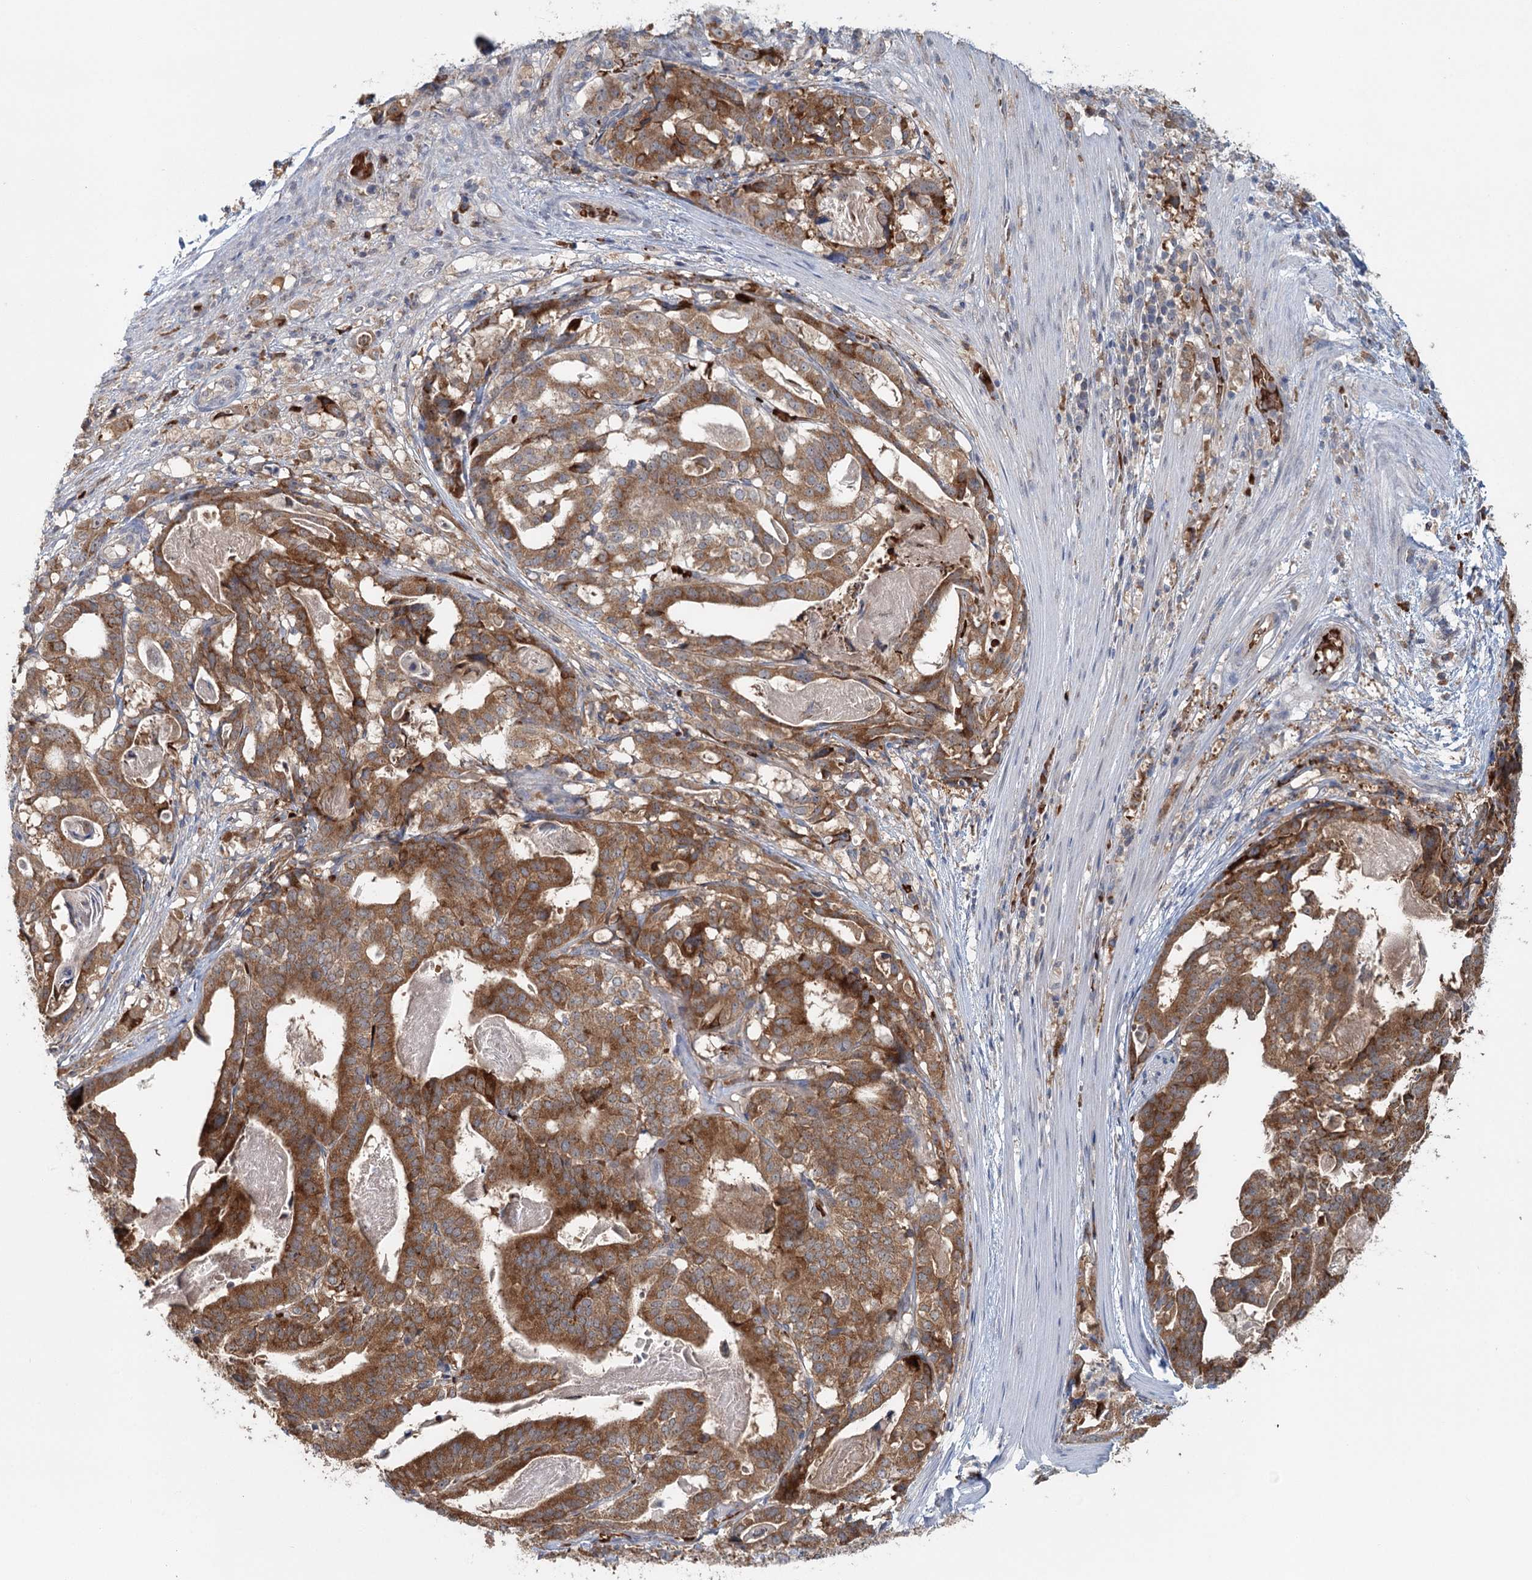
{"staining": {"intensity": "strong", "quantity": ">75%", "location": "cytoplasmic/membranous"}, "tissue": "stomach cancer", "cell_type": "Tumor cells", "image_type": "cancer", "snomed": [{"axis": "morphology", "description": "Adenocarcinoma, NOS"}, {"axis": "topography", "description": "Stomach"}], "caption": "Adenocarcinoma (stomach) was stained to show a protein in brown. There is high levels of strong cytoplasmic/membranous expression in about >75% of tumor cells.", "gene": "ADK", "patient": {"sex": "male", "age": 48}}